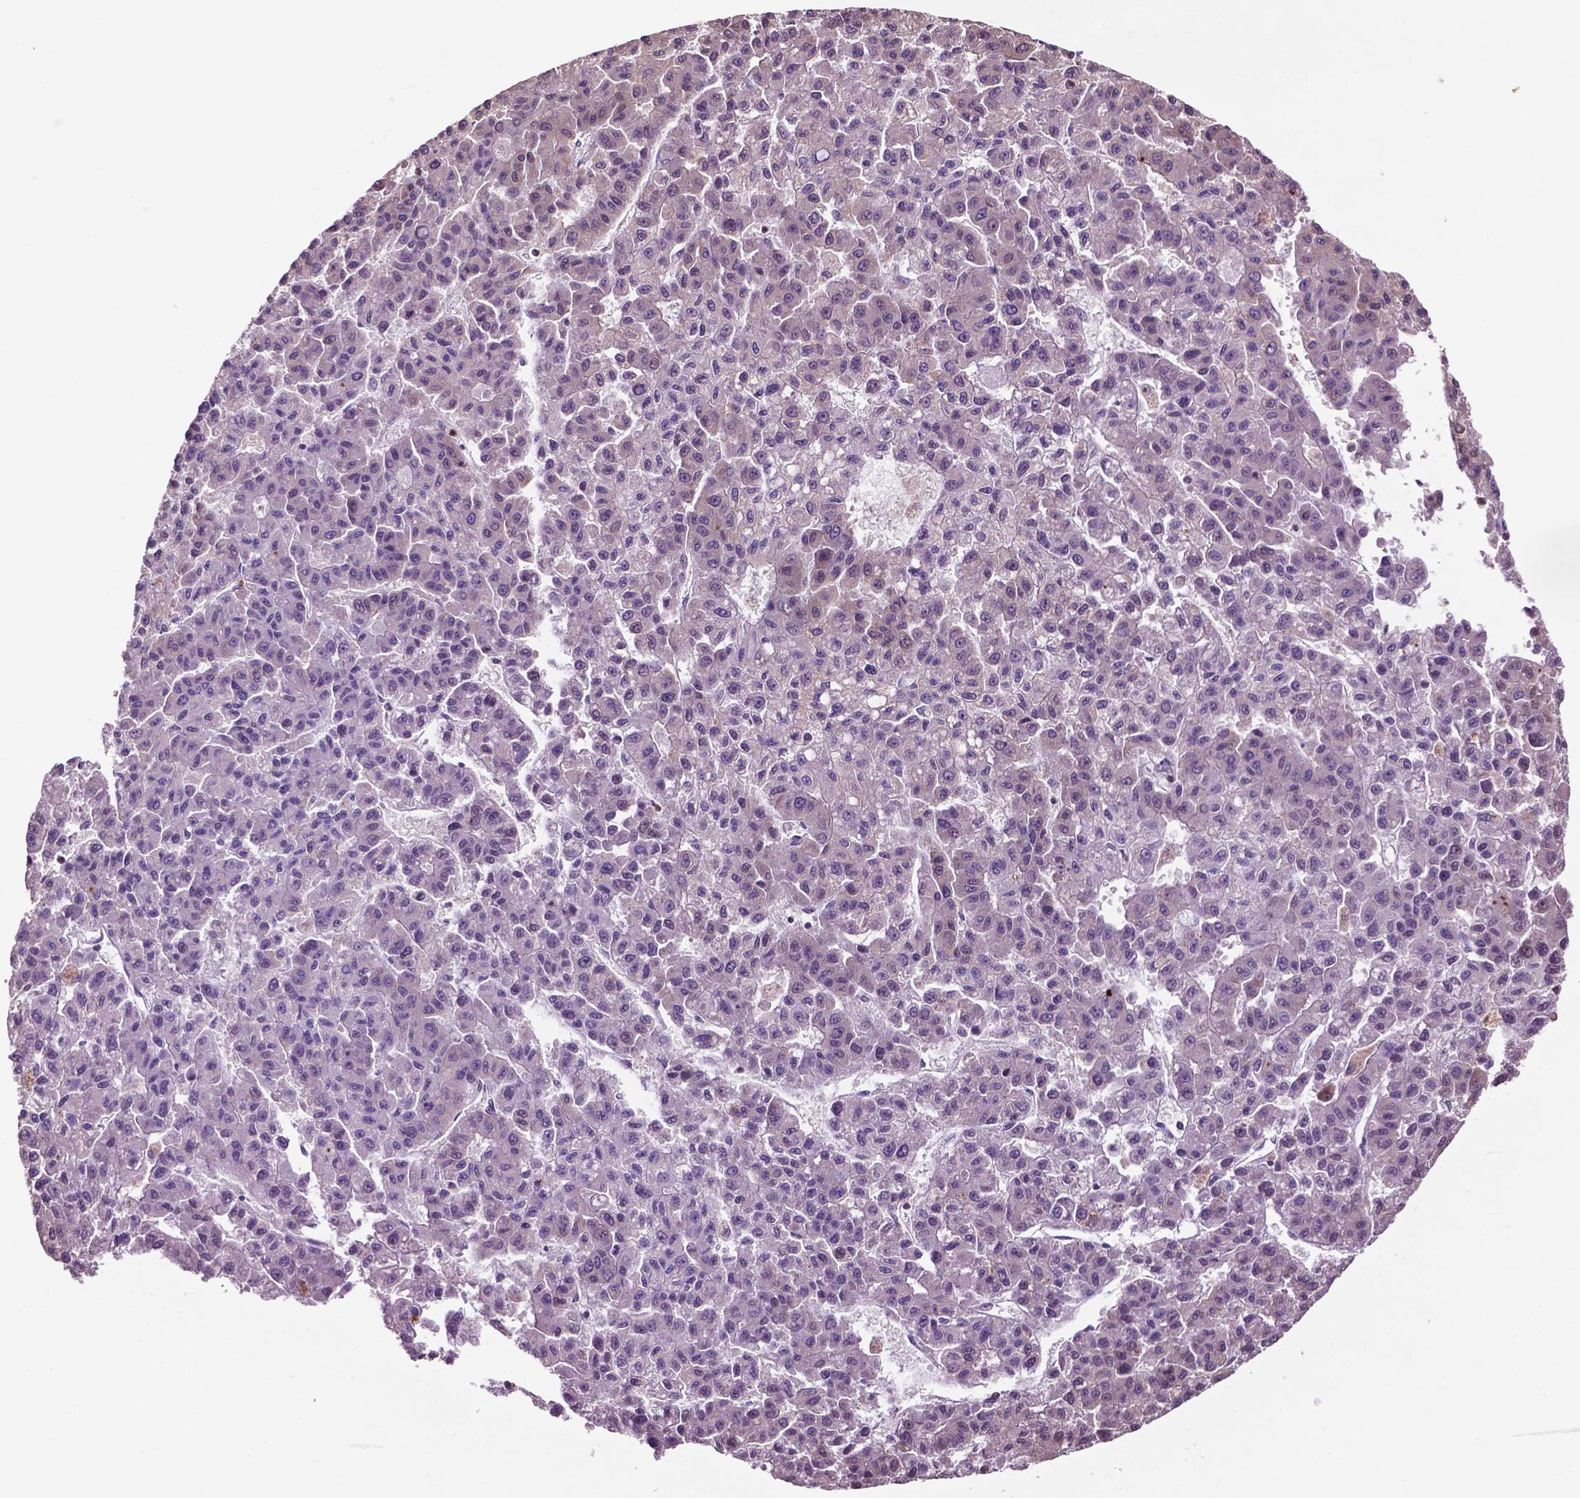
{"staining": {"intensity": "negative", "quantity": "none", "location": "none"}, "tissue": "liver cancer", "cell_type": "Tumor cells", "image_type": "cancer", "snomed": [{"axis": "morphology", "description": "Carcinoma, Hepatocellular, NOS"}, {"axis": "topography", "description": "Liver"}], "caption": "The image demonstrates no significant expression in tumor cells of liver cancer. The staining was performed using DAB to visualize the protein expression in brown, while the nuclei were stained in blue with hematoxylin (Magnification: 20x).", "gene": "TMX2", "patient": {"sex": "male", "age": 70}}